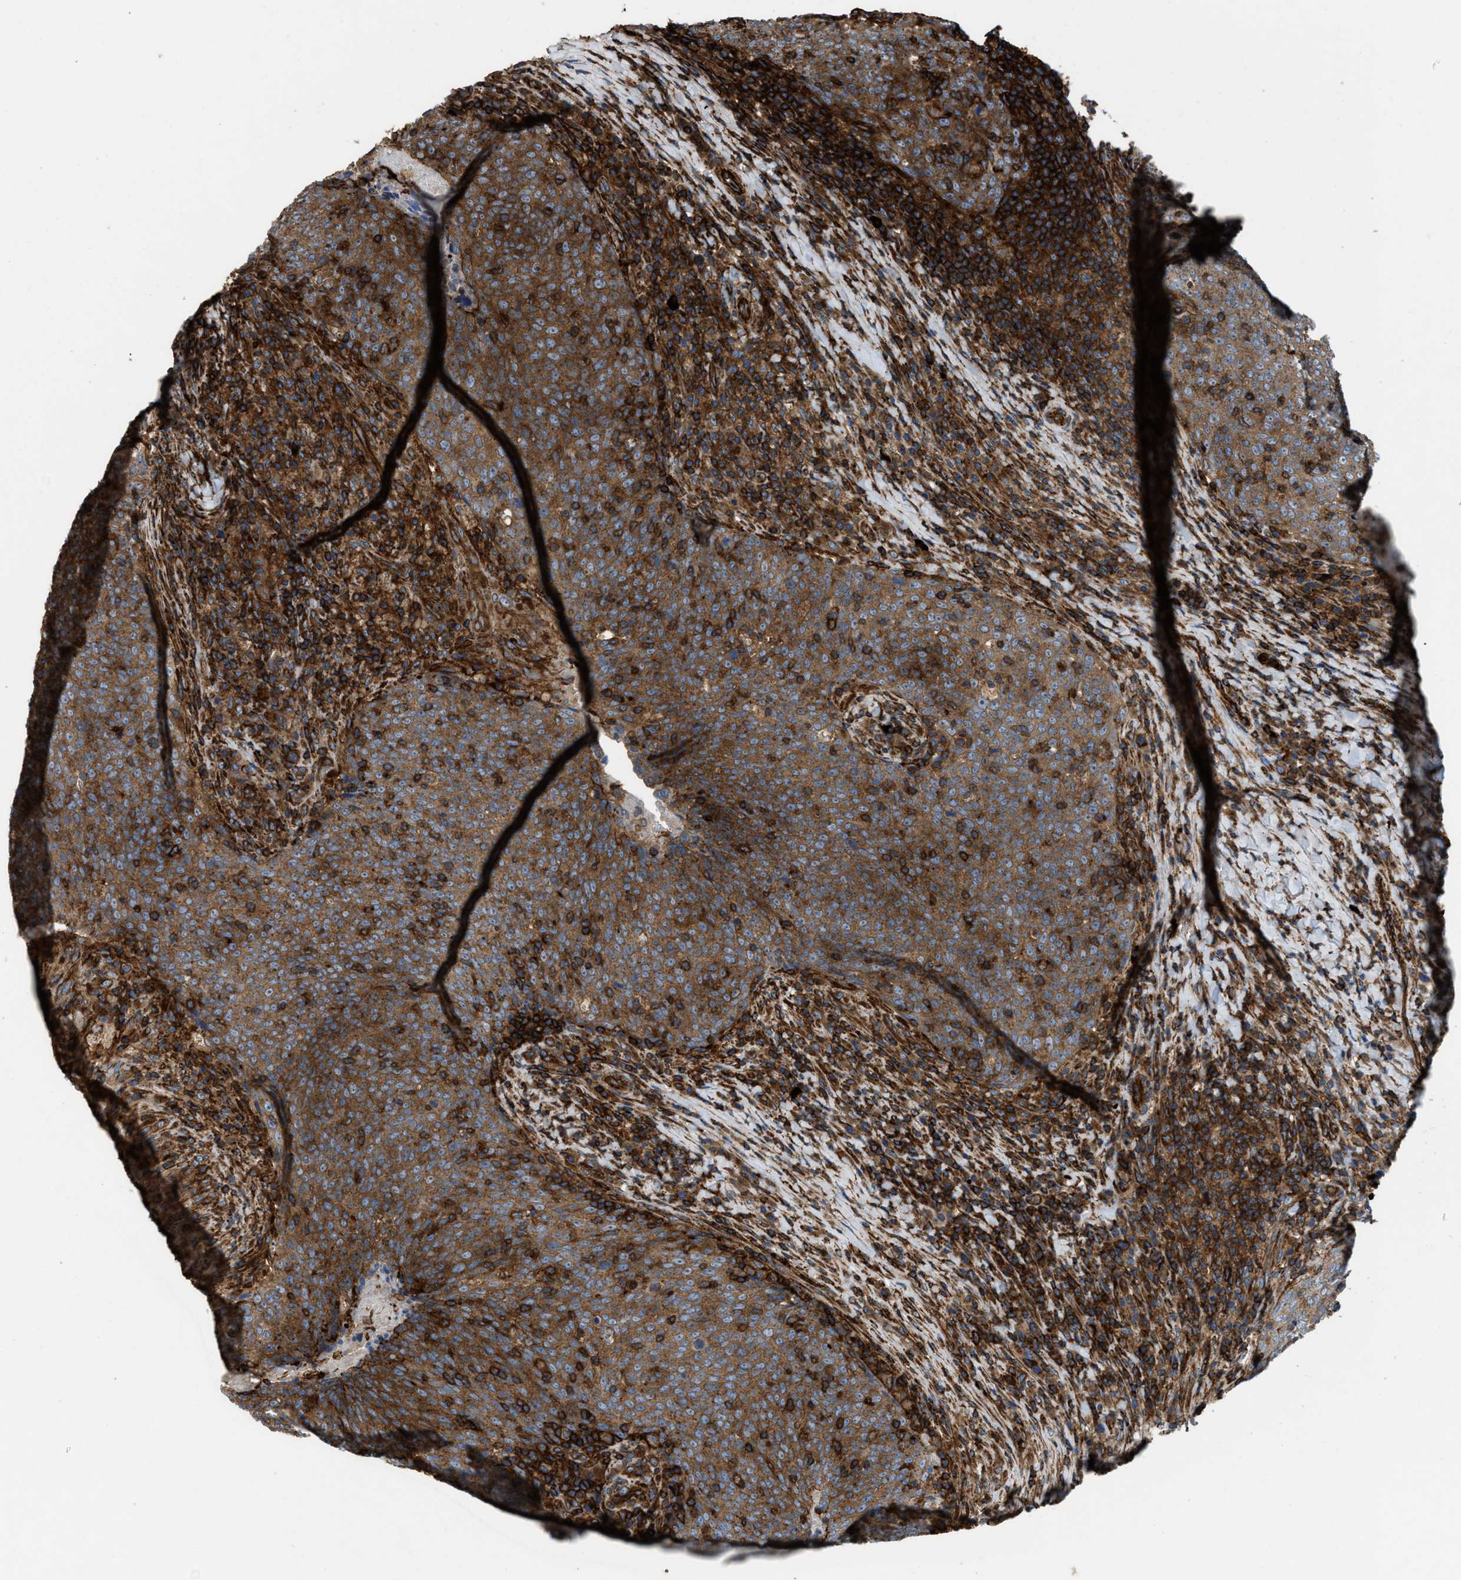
{"staining": {"intensity": "moderate", "quantity": ">75%", "location": "cytoplasmic/membranous"}, "tissue": "head and neck cancer", "cell_type": "Tumor cells", "image_type": "cancer", "snomed": [{"axis": "morphology", "description": "Squamous cell carcinoma, NOS"}, {"axis": "morphology", "description": "Squamous cell carcinoma, metastatic, NOS"}, {"axis": "topography", "description": "Lymph node"}, {"axis": "topography", "description": "Head-Neck"}], "caption": "Immunohistochemistry (IHC) micrograph of neoplastic tissue: head and neck squamous cell carcinoma stained using immunohistochemistry exhibits medium levels of moderate protein expression localized specifically in the cytoplasmic/membranous of tumor cells, appearing as a cytoplasmic/membranous brown color.", "gene": "EGLN1", "patient": {"sex": "male", "age": 62}}